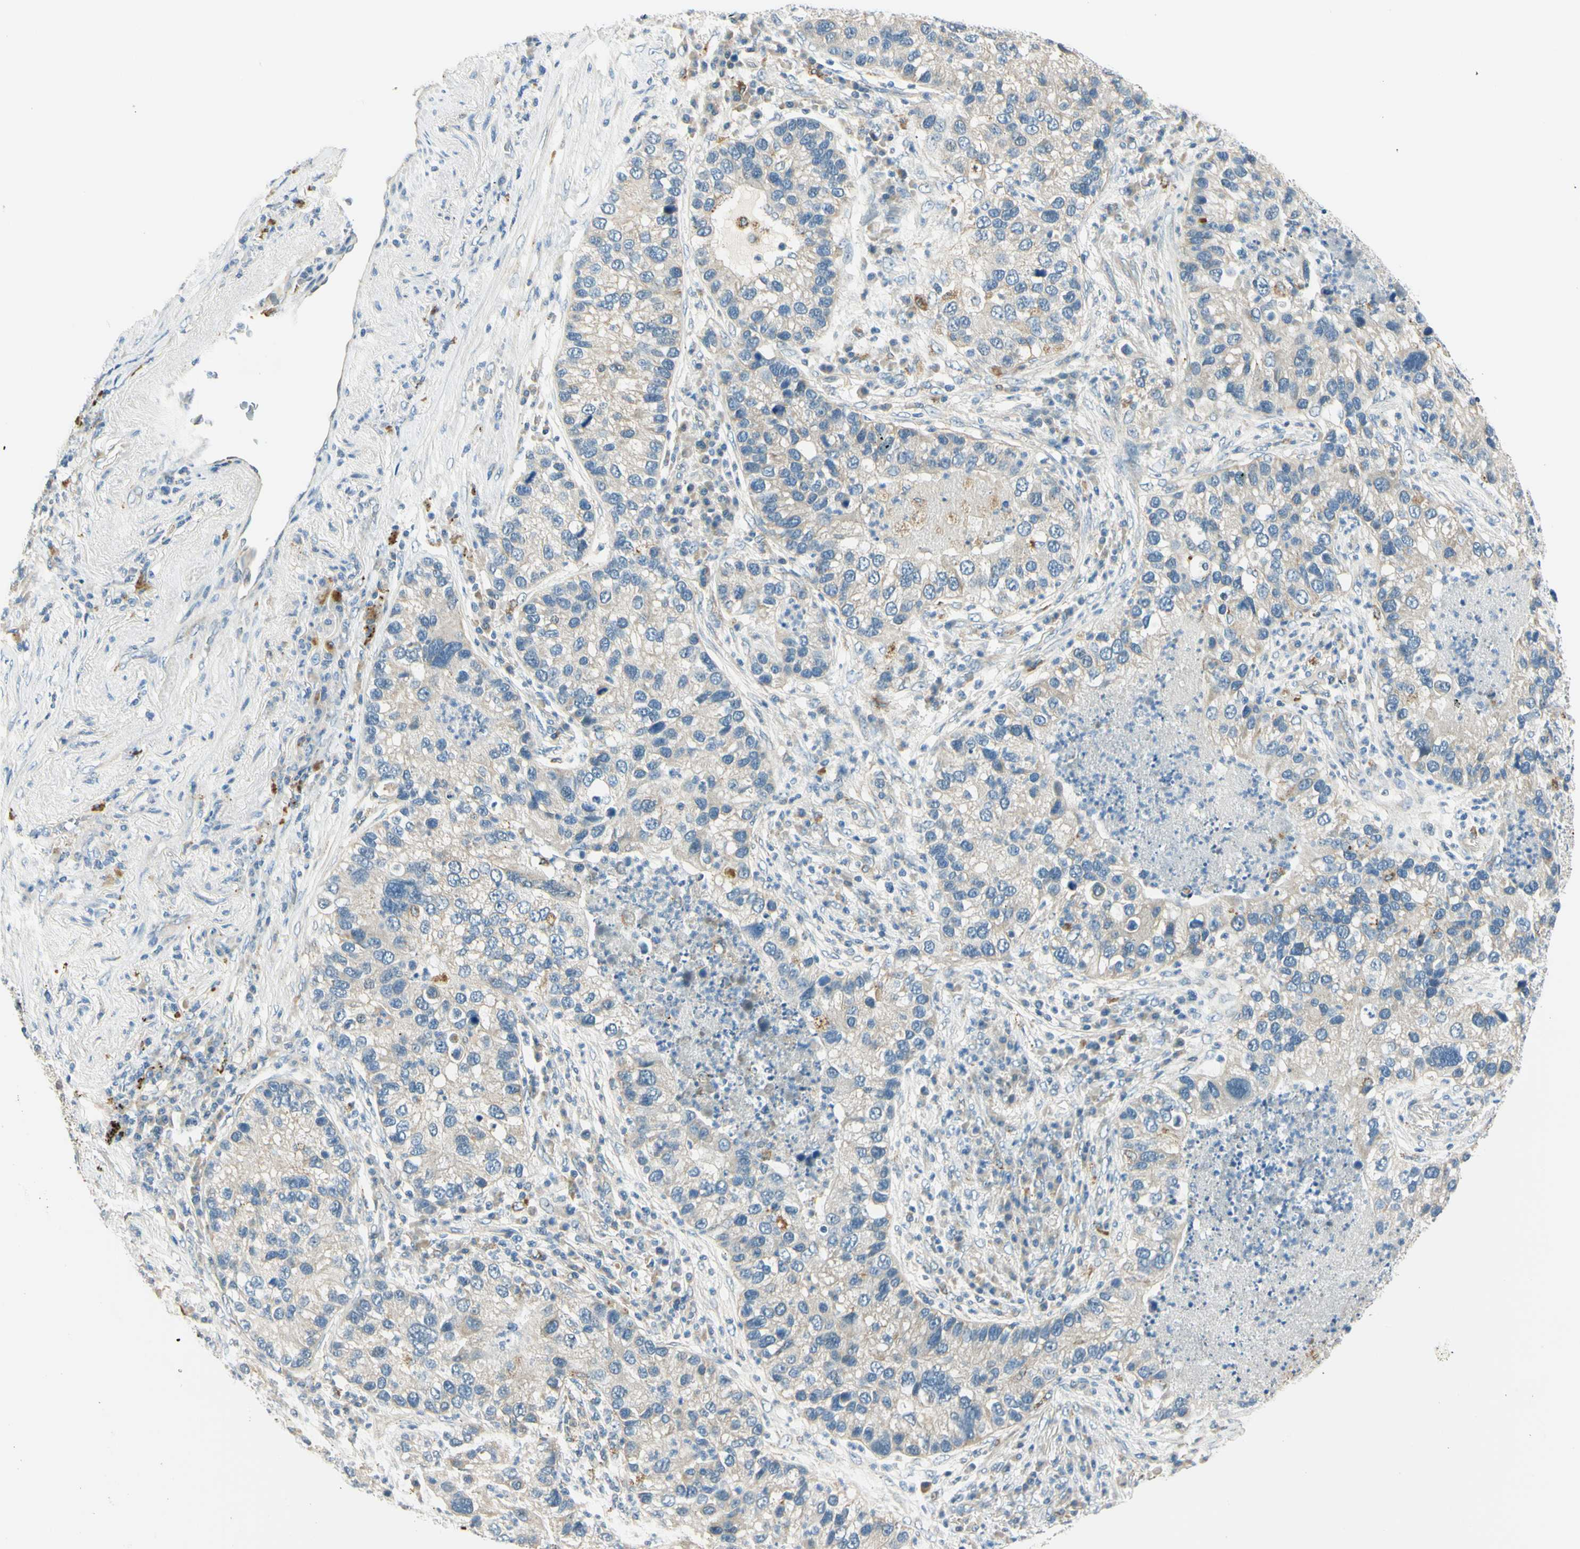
{"staining": {"intensity": "negative", "quantity": "none", "location": "none"}, "tissue": "lung cancer", "cell_type": "Tumor cells", "image_type": "cancer", "snomed": [{"axis": "morphology", "description": "Normal tissue, NOS"}, {"axis": "morphology", "description": "Adenocarcinoma, NOS"}, {"axis": "topography", "description": "Bronchus"}, {"axis": "topography", "description": "Lung"}], "caption": "IHC of human lung cancer displays no expression in tumor cells.", "gene": "LAMA3", "patient": {"sex": "male", "age": 54}}